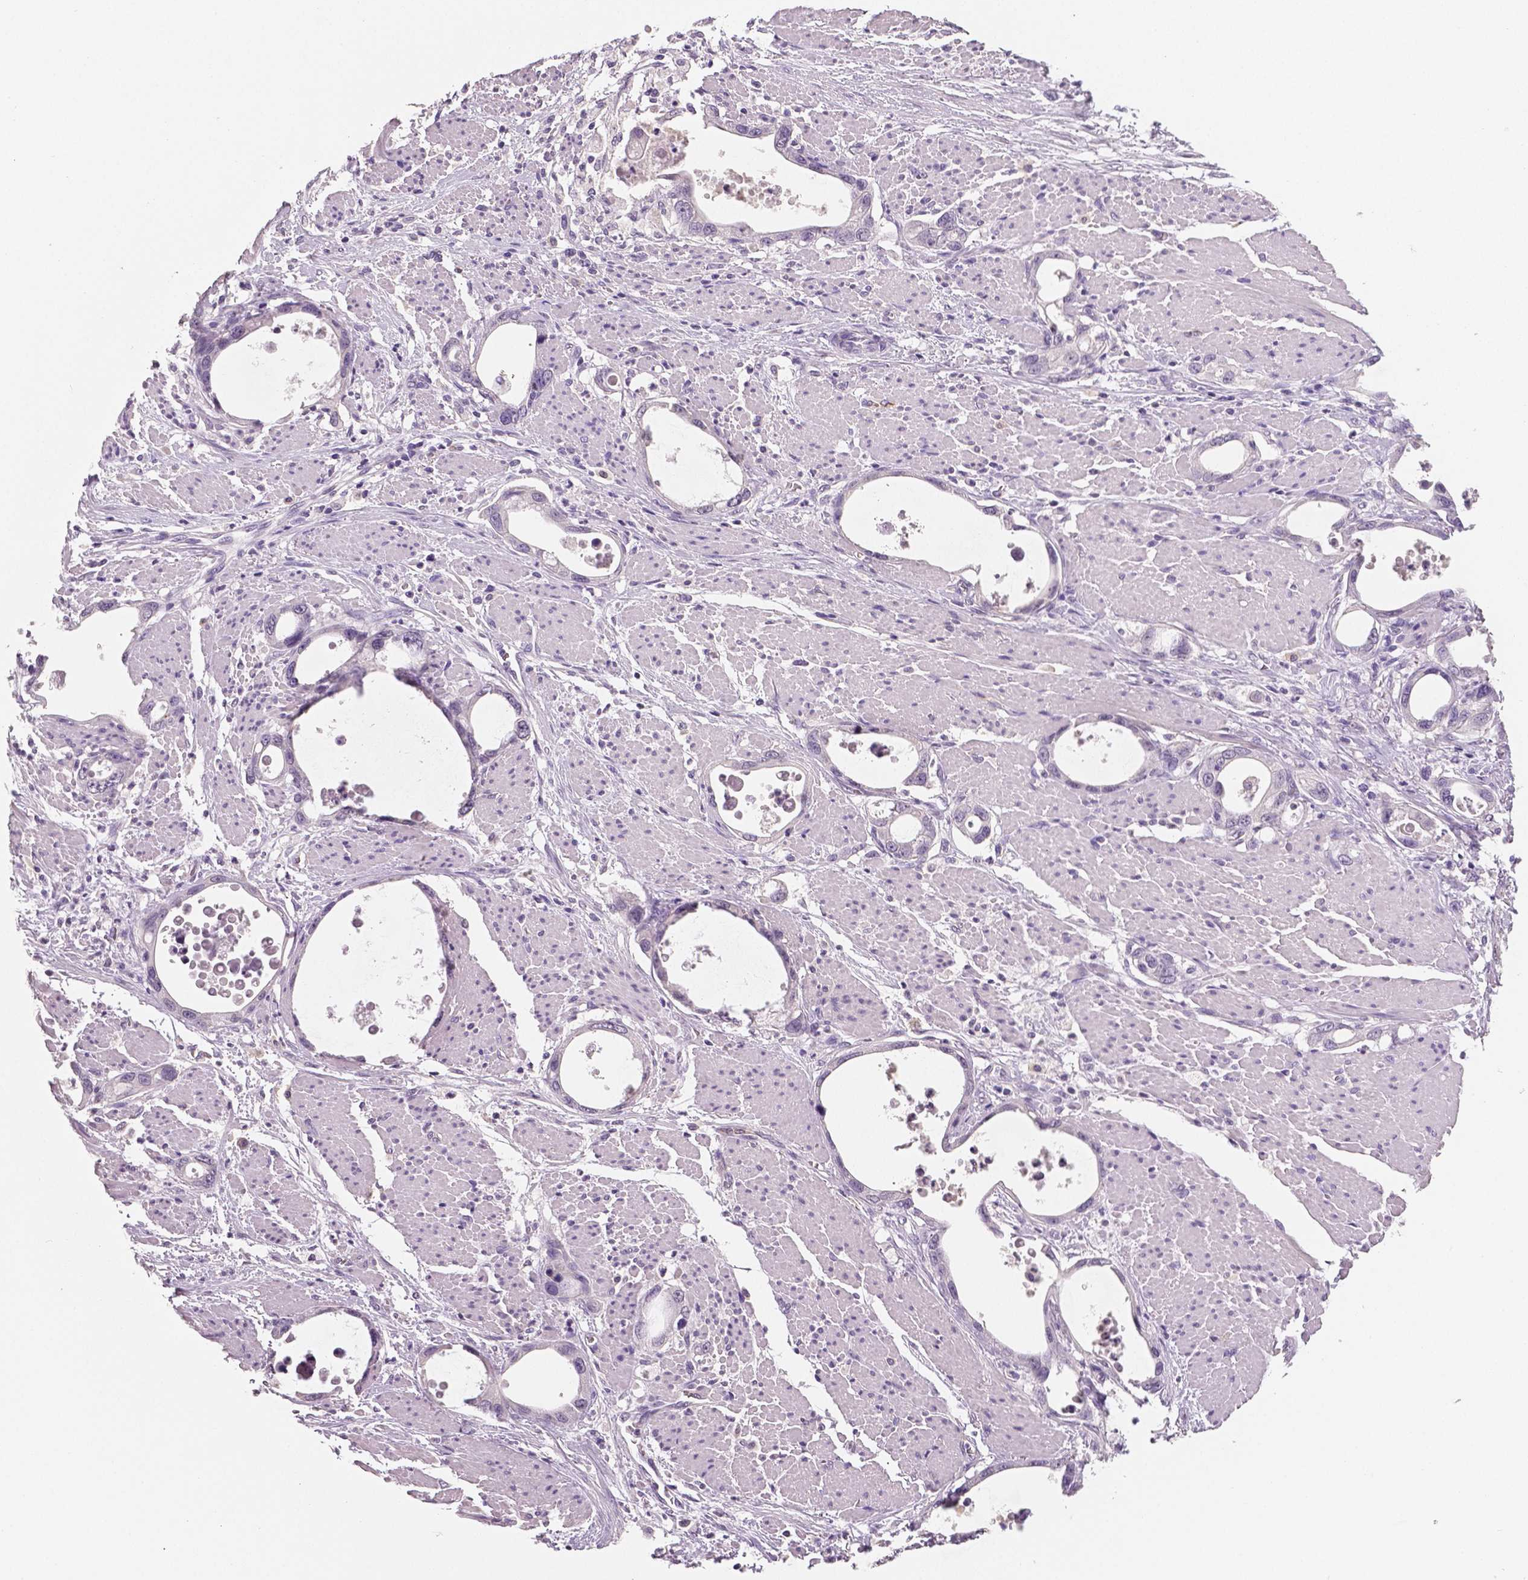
{"staining": {"intensity": "negative", "quantity": "none", "location": "none"}, "tissue": "stomach cancer", "cell_type": "Tumor cells", "image_type": "cancer", "snomed": [{"axis": "morphology", "description": "Adenocarcinoma, NOS"}, {"axis": "topography", "description": "Stomach, upper"}], "caption": "The image demonstrates no staining of tumor cells in stomach cancer (adenocarcinoma). Brightfield microscopy of IHC stained with DAB (3,3'-diaminobenzidine) (brown) and hematoxylin (blue), captured at high magnification.", "gene": "TSPAN7", "patient": {"sex": "male", "age": 74}}